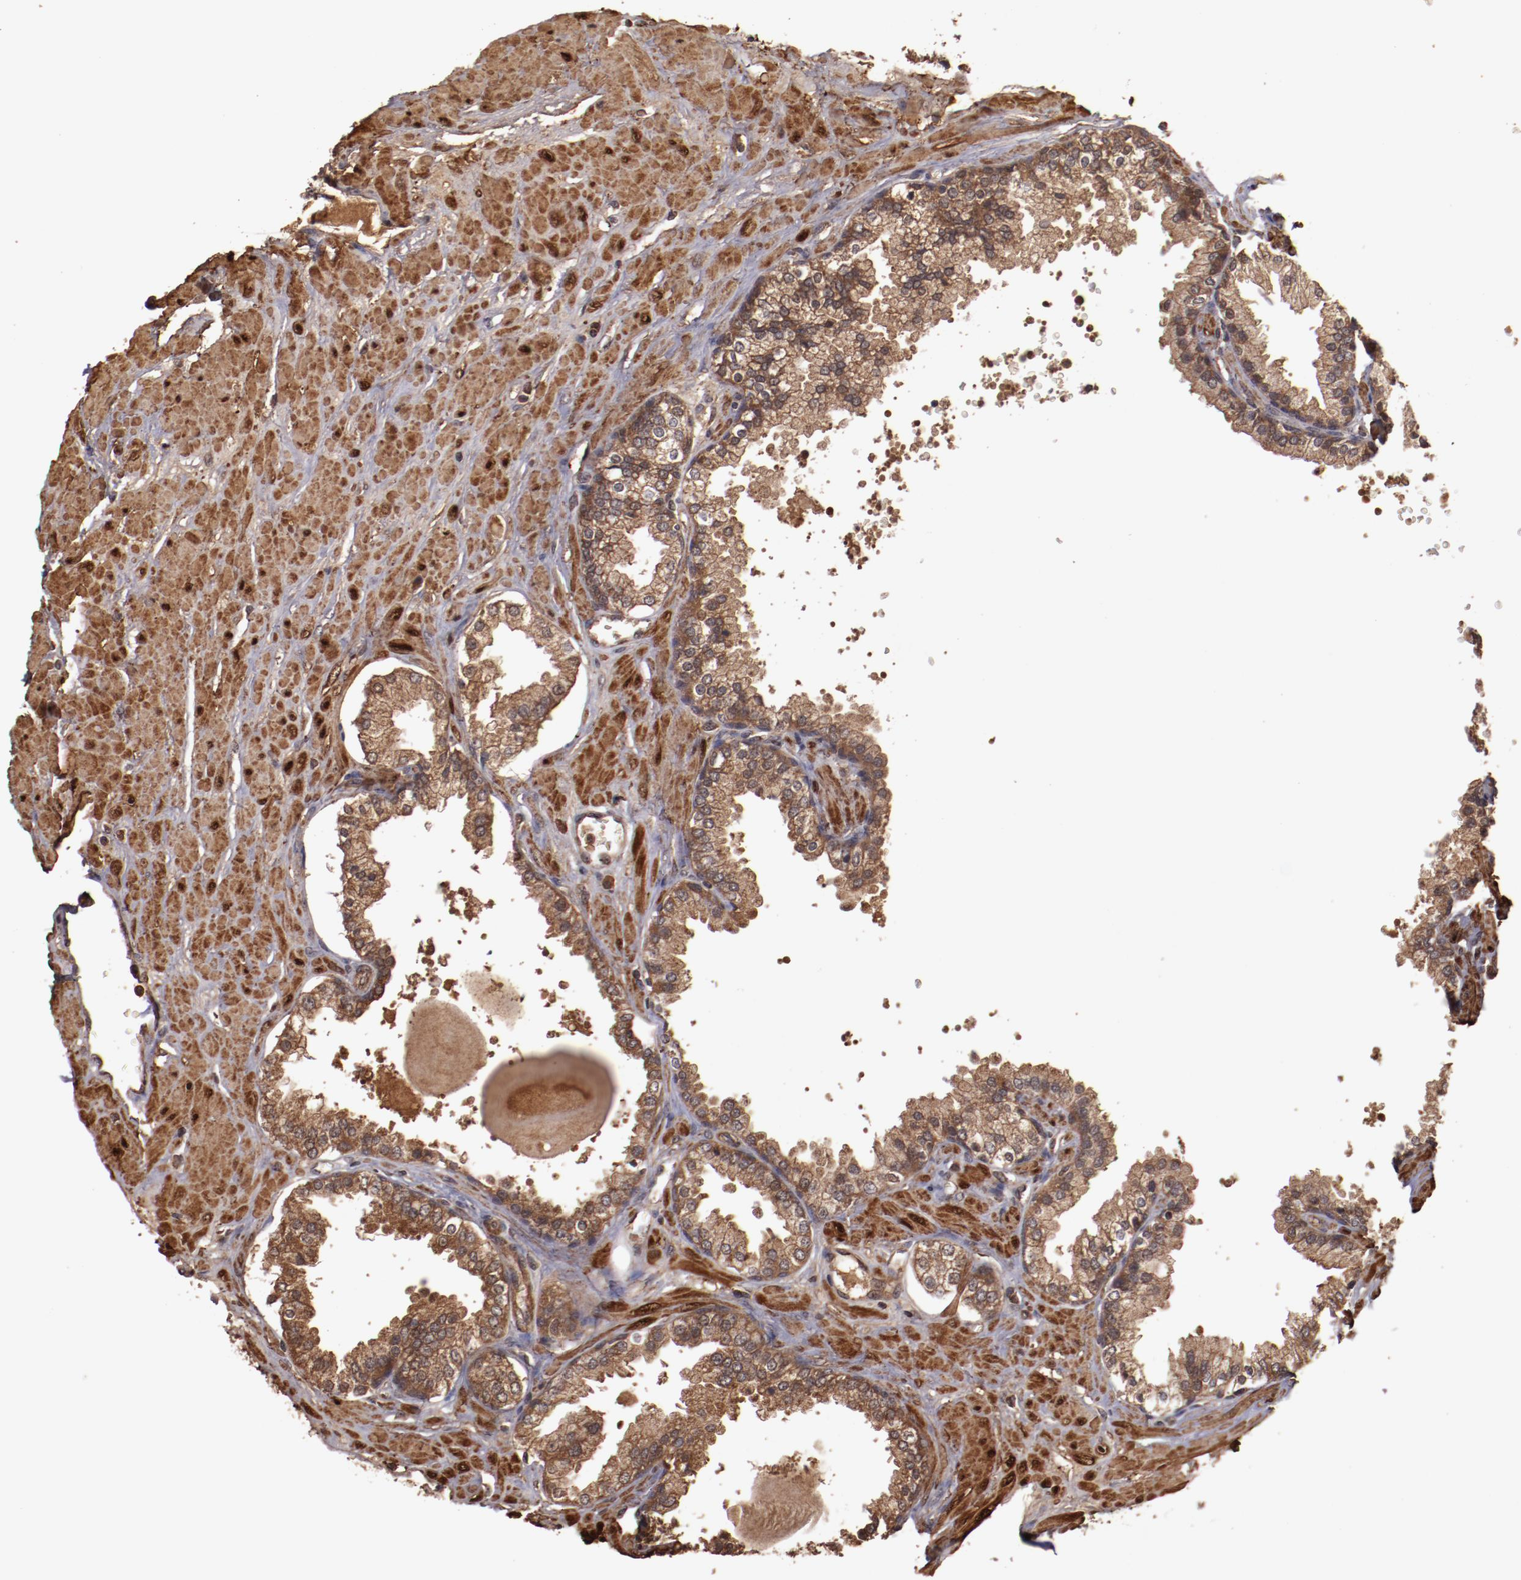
{"staining": {"intensity": "strong", "quantity": ">75%", "location": "cytoplasmic/membranous"}, "tissue": "prostate", "cell_type": "Glandular cells", "image_type": "normal", "snomed": [{"axis": "morphology", "description": "Normal tissue, NOS"}, {"axis": "topography", "description": "Prostate"}], "caption": "IHC (DAB (3,3'-diaminobenzidine)) staining of normal prostate exhibits strong cytoplasmic/membranous protein positivity in approximately >75% of glandular cells.", "gene": "TXNDC16", "patient": {"sex": "male", "age": 51}}